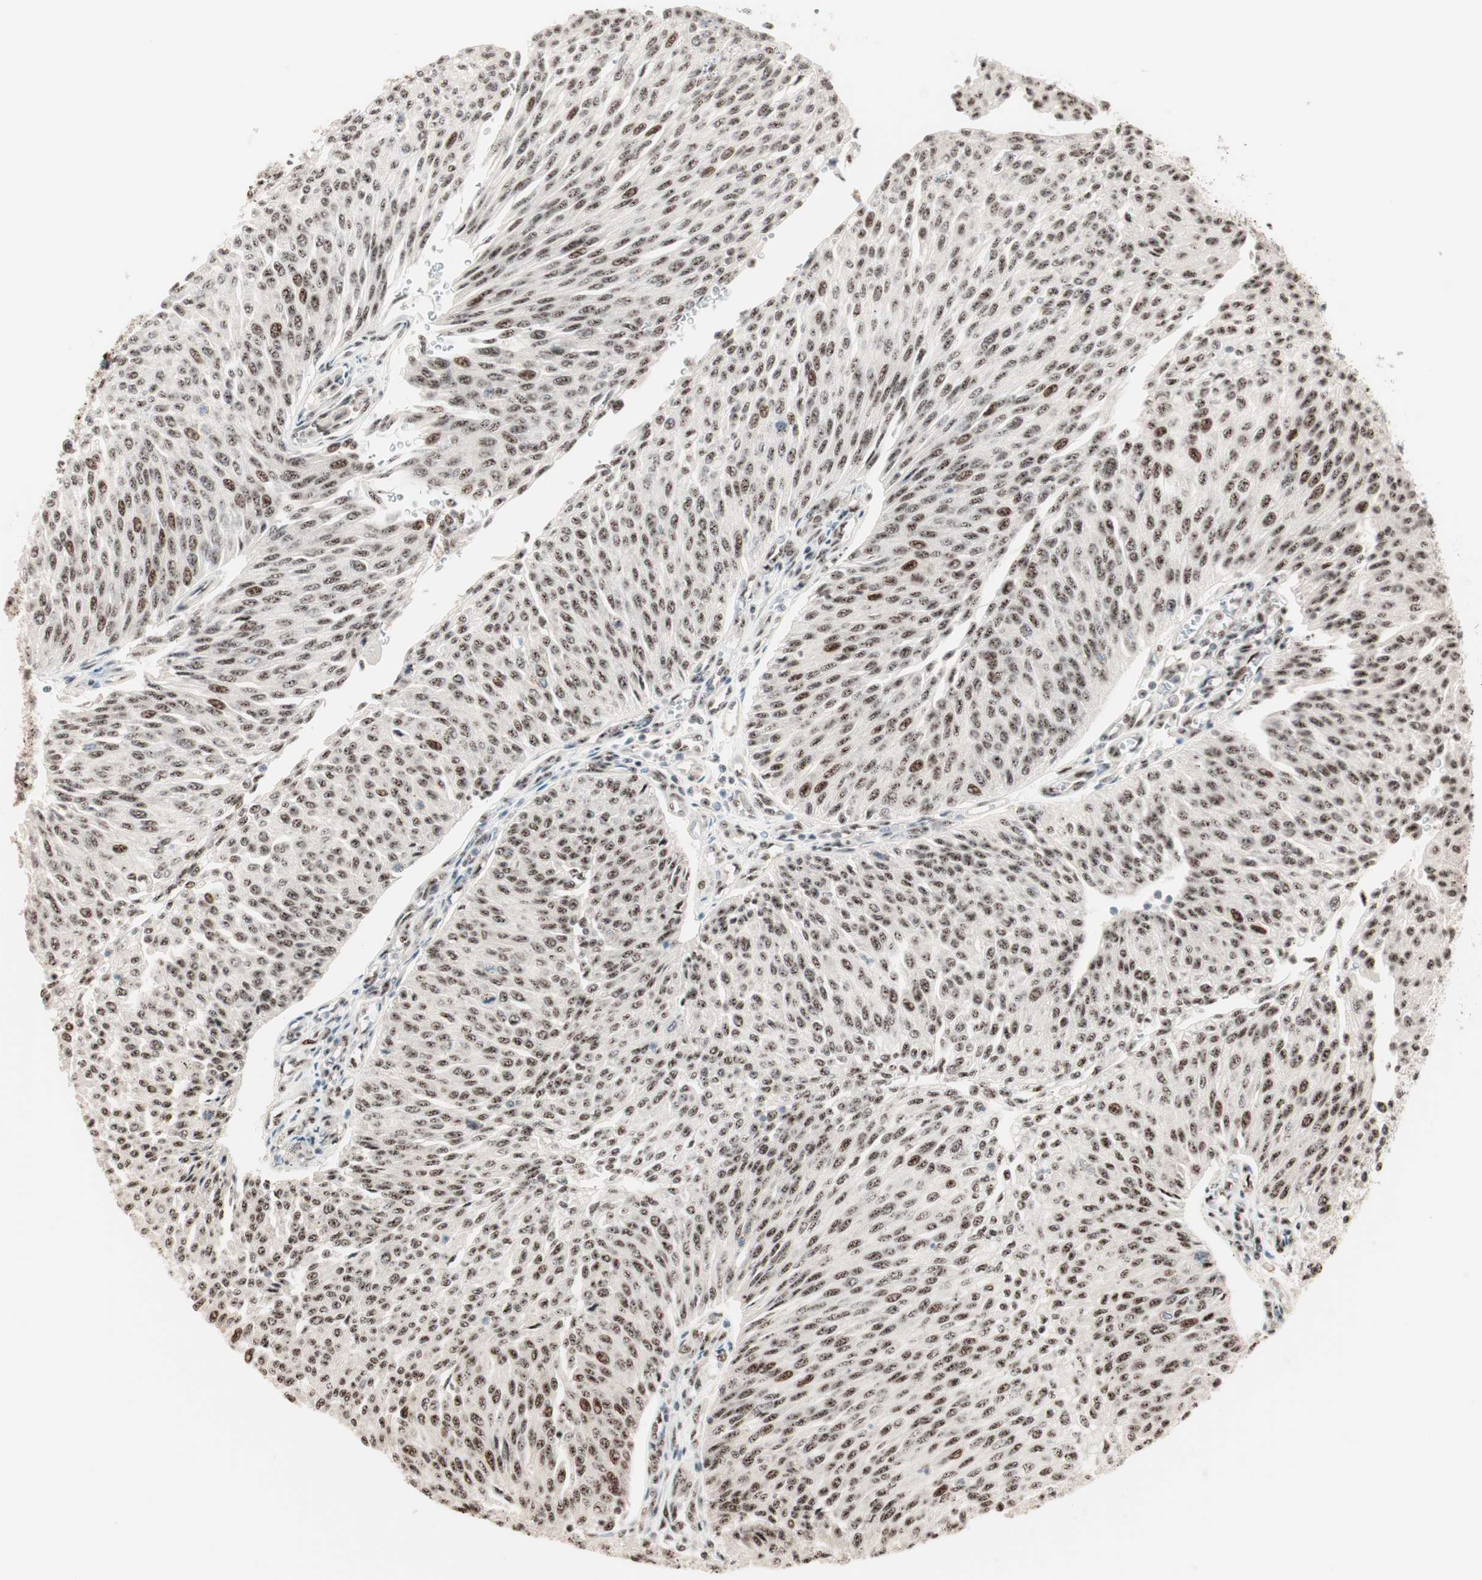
{"staining": {"intensity": "moderate", "quantity": "25%-75%", "location": "nuclear"}, "tissue": "urothelial cancer", "cell_type": "Tumor cells", "image_type": "cancer", "snomed": [{"axis": "morphology", "description": "Urothelial carcinoma, Low grade"}, {"axis": "topography", "description": "Urinary bladder"}], "caption": "Urothelial carcinoma (low-grade) stained with IHC exhibits moderate nuclear expression in about 25%-75% of tumor cells. (IHC, brightfield microscopy, high magnification).", "gene": "NR5A2", "patient": {"sex": "female", "age": 79}}